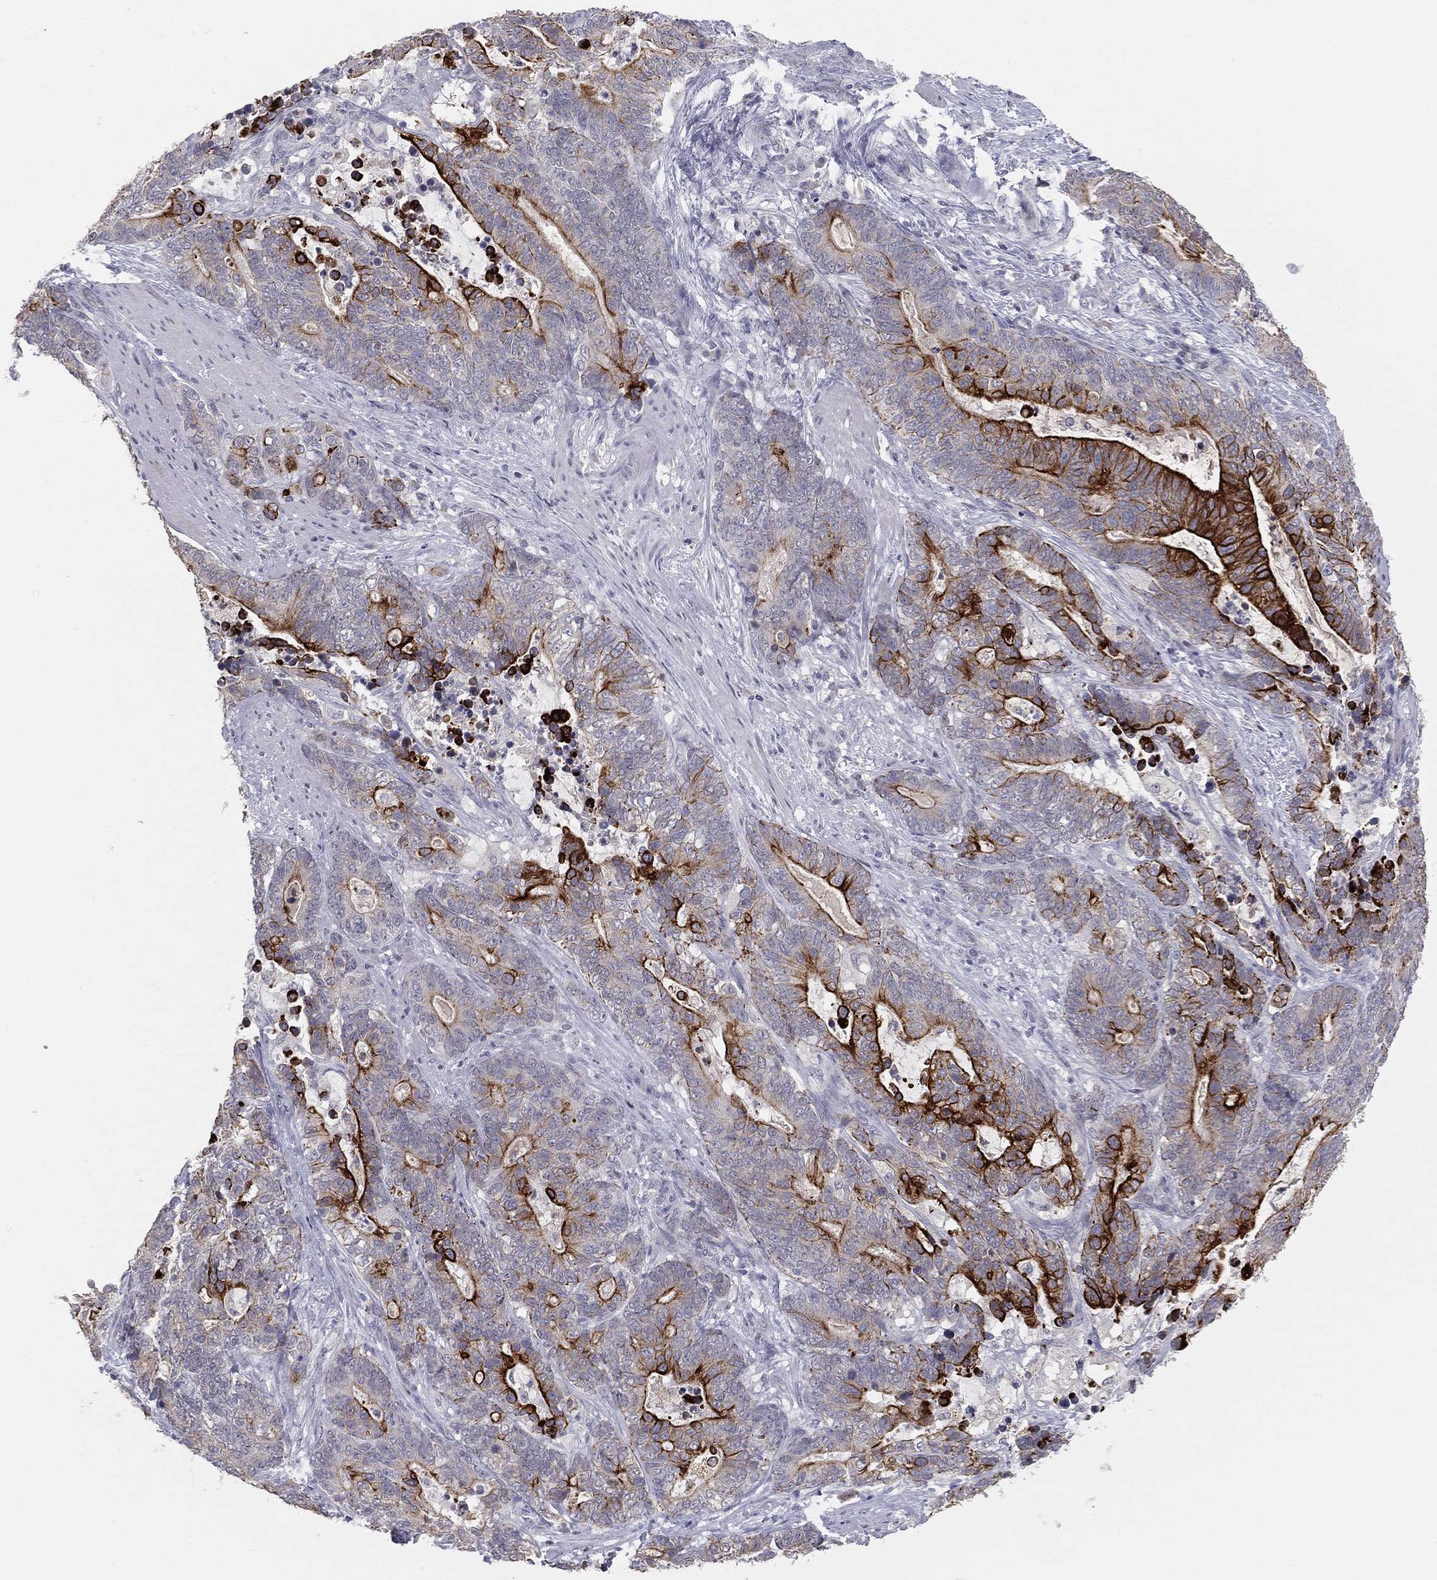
{"staining": {"intensity": "strong", "quantity": "25%-75%", "location": "cytoplasmic/membranous"}, "tissue": "stomach cancer", "cell_type": "Tumor cells", "image_type": "cancer", "snomed": [{"axis": "morphology", "description": "Normal tissue, NOS"}, {"axis": "morphology", "description": "Adenocarcinoma, NOS"}, {"axis": "topography", "description": "Stomach"}], "caption": "The histopathology image displays staining of stomach adenocarcinoma, revealing strong cytoplasmic/membranous protein expression (brown color) within tumor cells.", "gene": "MUC1", "patient": {"sex": "female", "age": 64}}